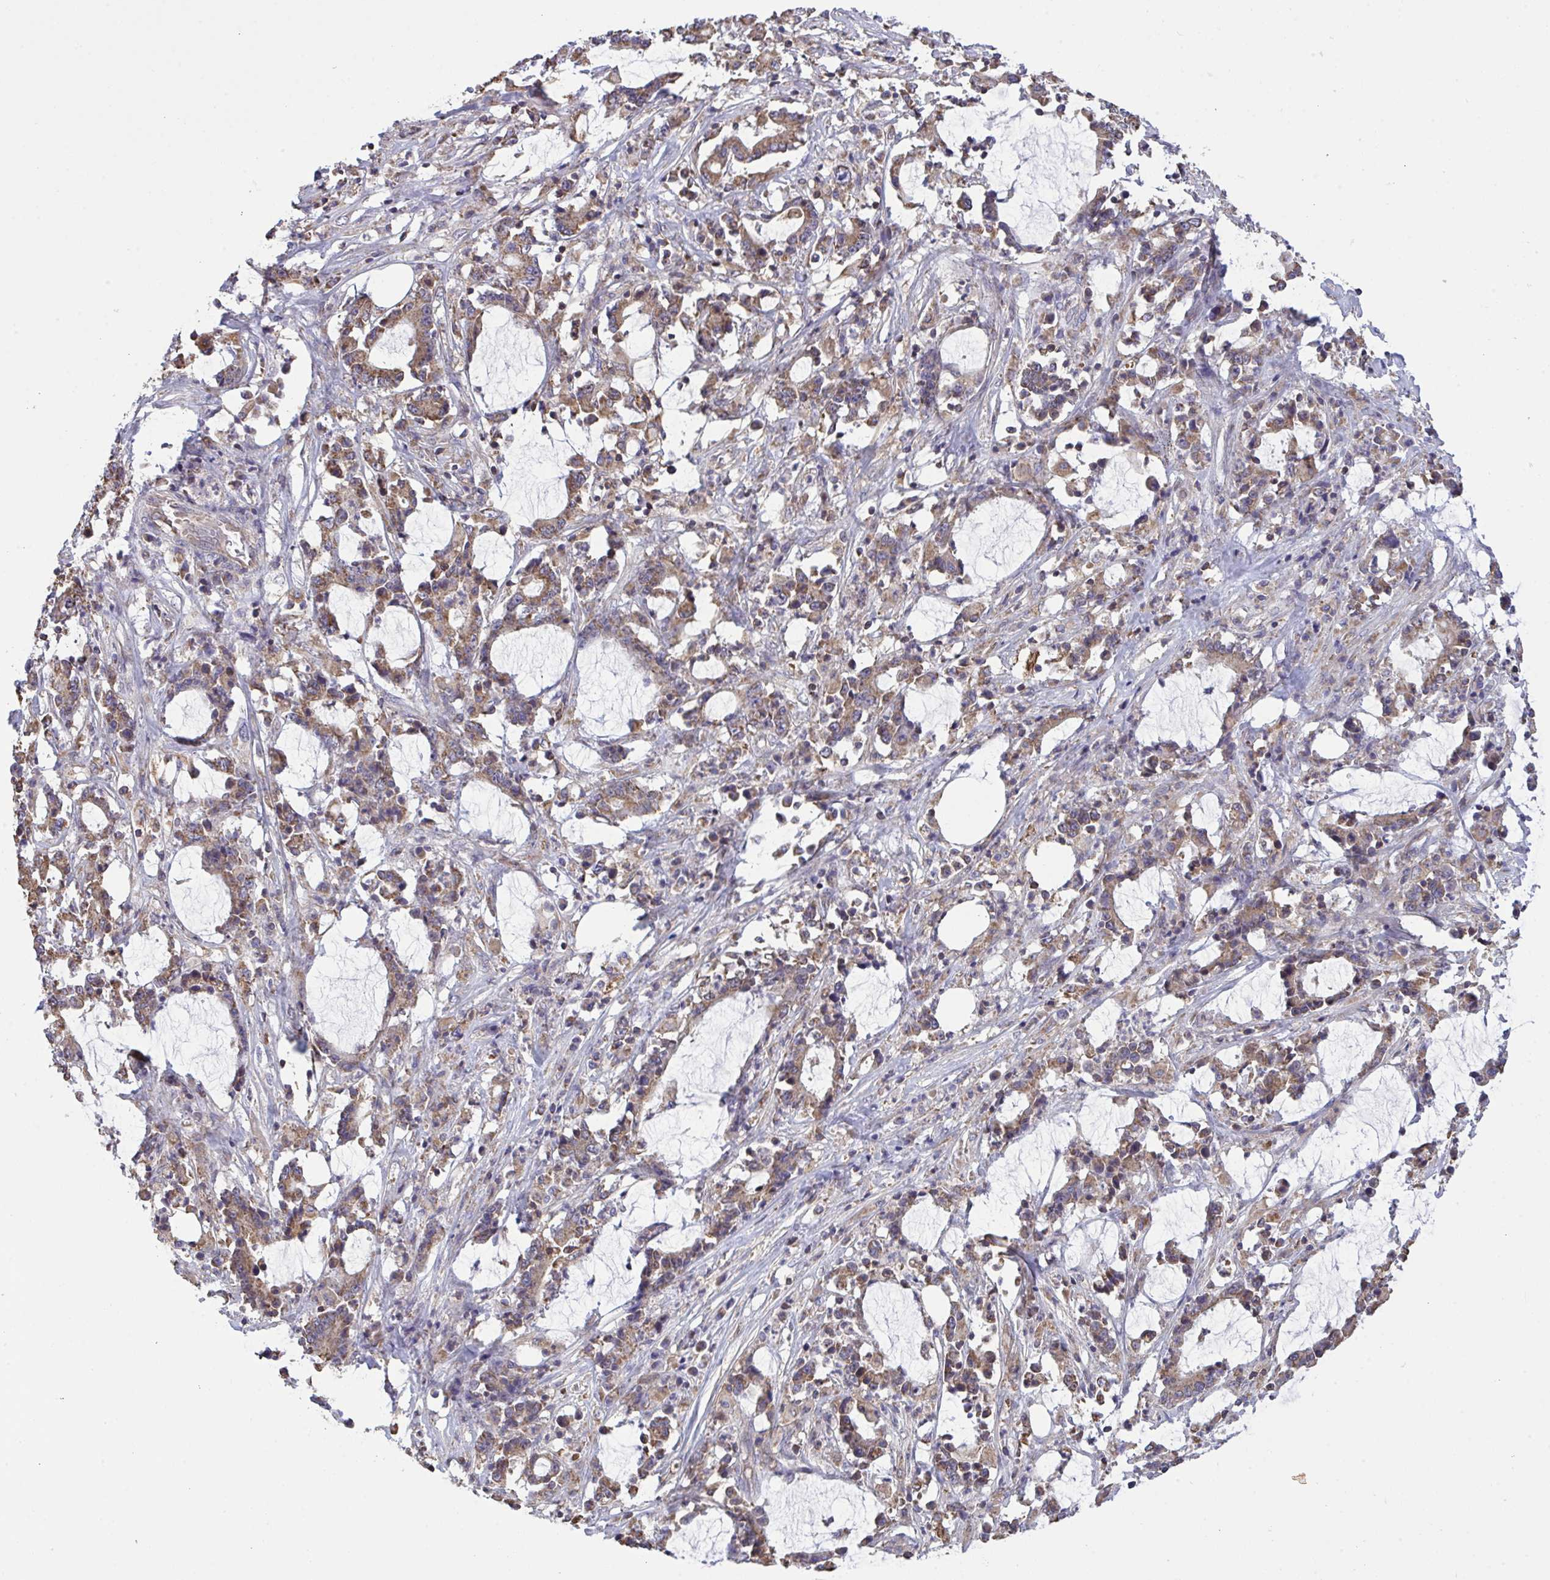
{"staining": {"intensity": "weak", "quantity": ">75%", "location": "cytoplasmic/membranous"}, "tissue": "stomach cancer", "cell_type": "Tumor cells", "image_type": "cancer", "snomed": [{"axis": "morphology", "description": "Adenocarcinoma, NOS"}, {"axis": "topography", "description": "Stomach, upper"}], "caption": "Immunohistochemistry micrograph of neoplastic tissue: adenocarcinoma (stomach) stained using immunohistochemistry (IHC) reveals low levels of weak protein expression localized specifically in the cytoplasmic/membranous of tumor cells, appearing as a cytoplasmic/membranous brown color.", "gene": "PPM1H", "patient": {"sex": "male", "age": 68}}